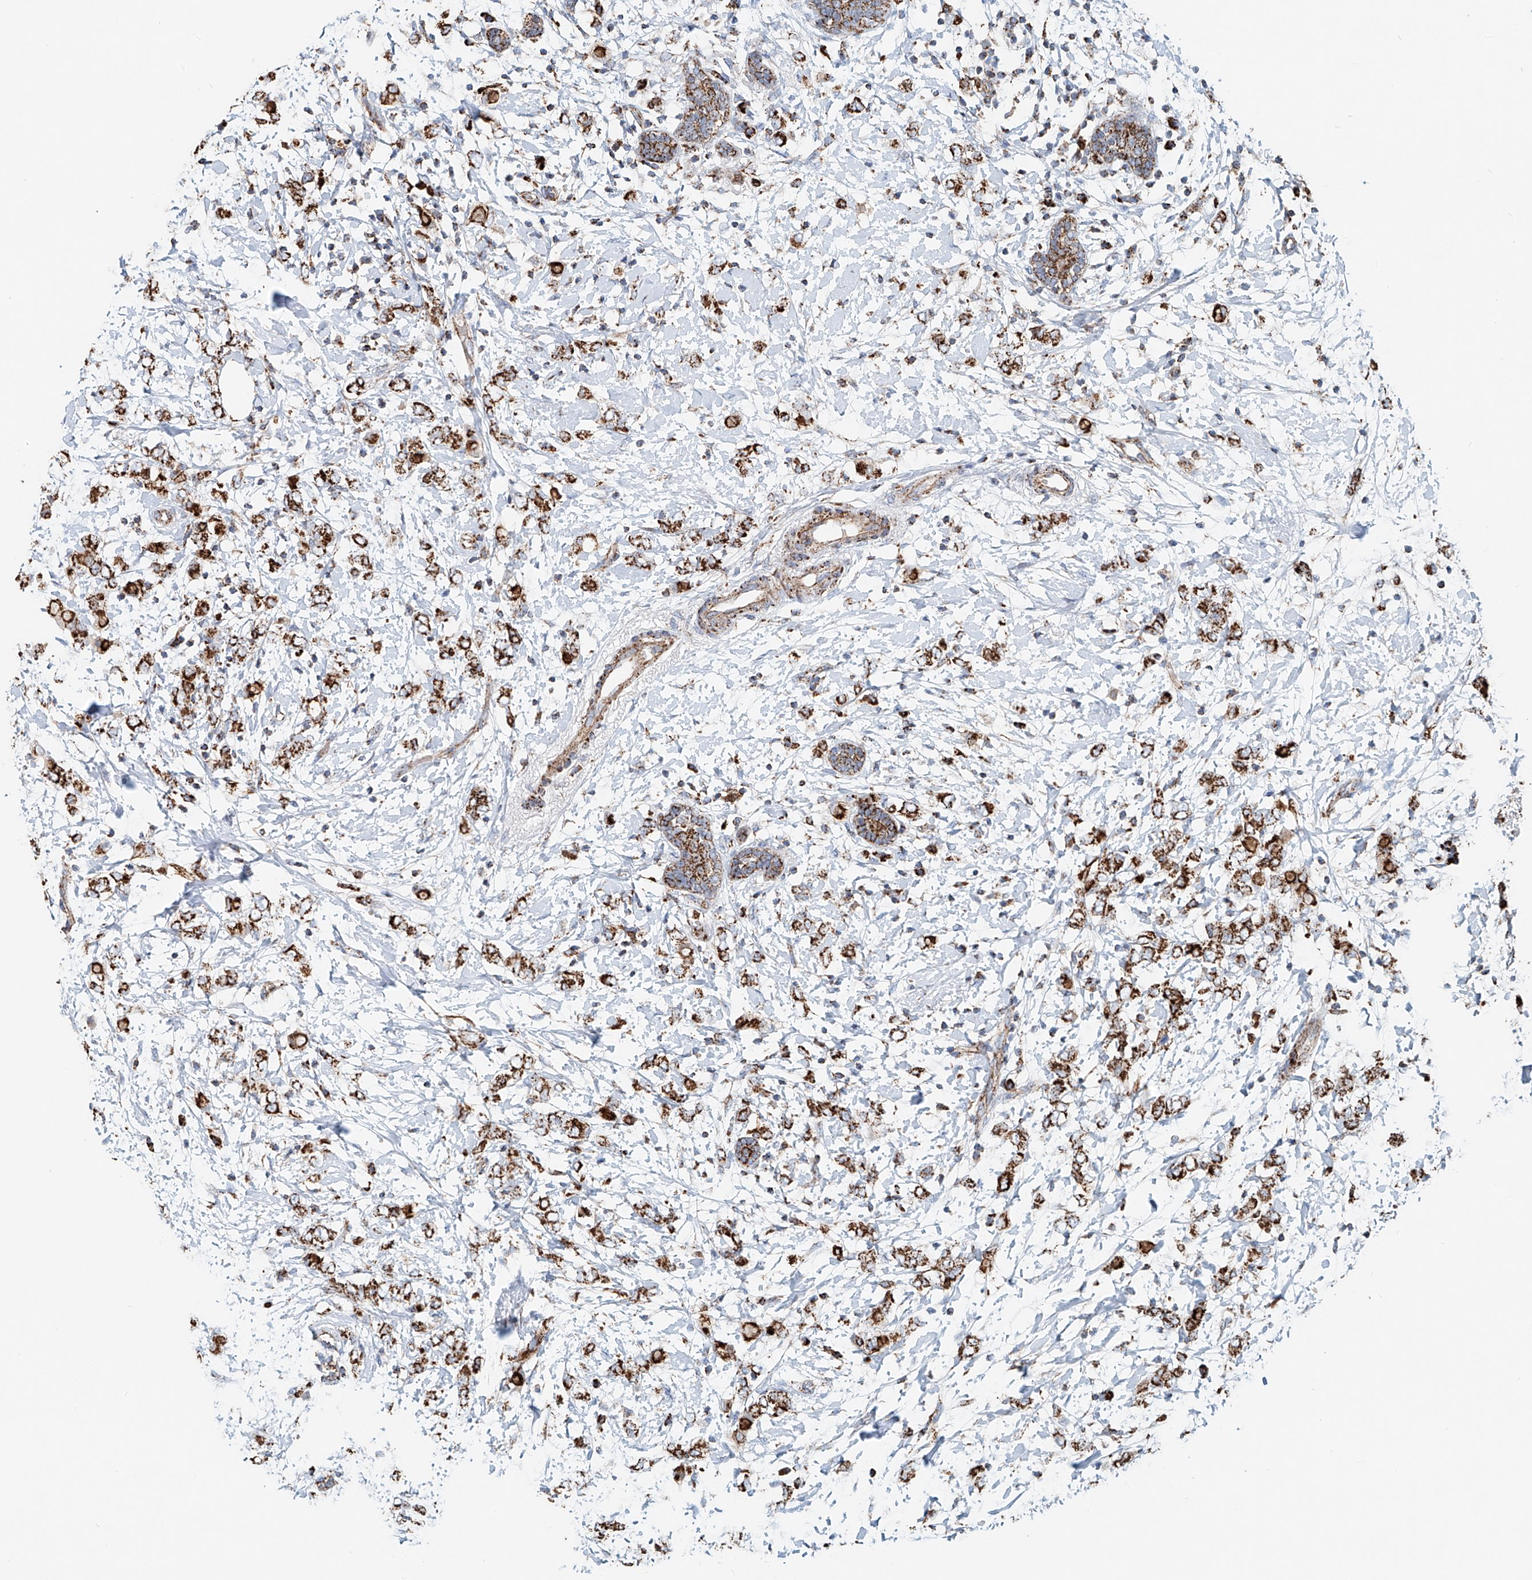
{"staining": {"intensity": "strong", "quantity": ">75%", "location": "cytoplasmic/membranous"}, "tissue": "breast cancer", "cell_type": "Tumor cells", "image_type": "cancer", "snomed": [{"axis": "morphology", "description": "Normal tissue, NOS"}, {"axis": "morphology", "description": "Lobular carcinoma"}, {"axis": "topography", "description": "Breast"}], "caption": "Approximately >75% of tumor cells in human lobular carcinoma (breast) reveal strong cytoplasmic/membranous protein staining as visualized by brown immunohistochemical staining.", "gene": "CARD10", "patient": {"sex": "female", "age": 47}}